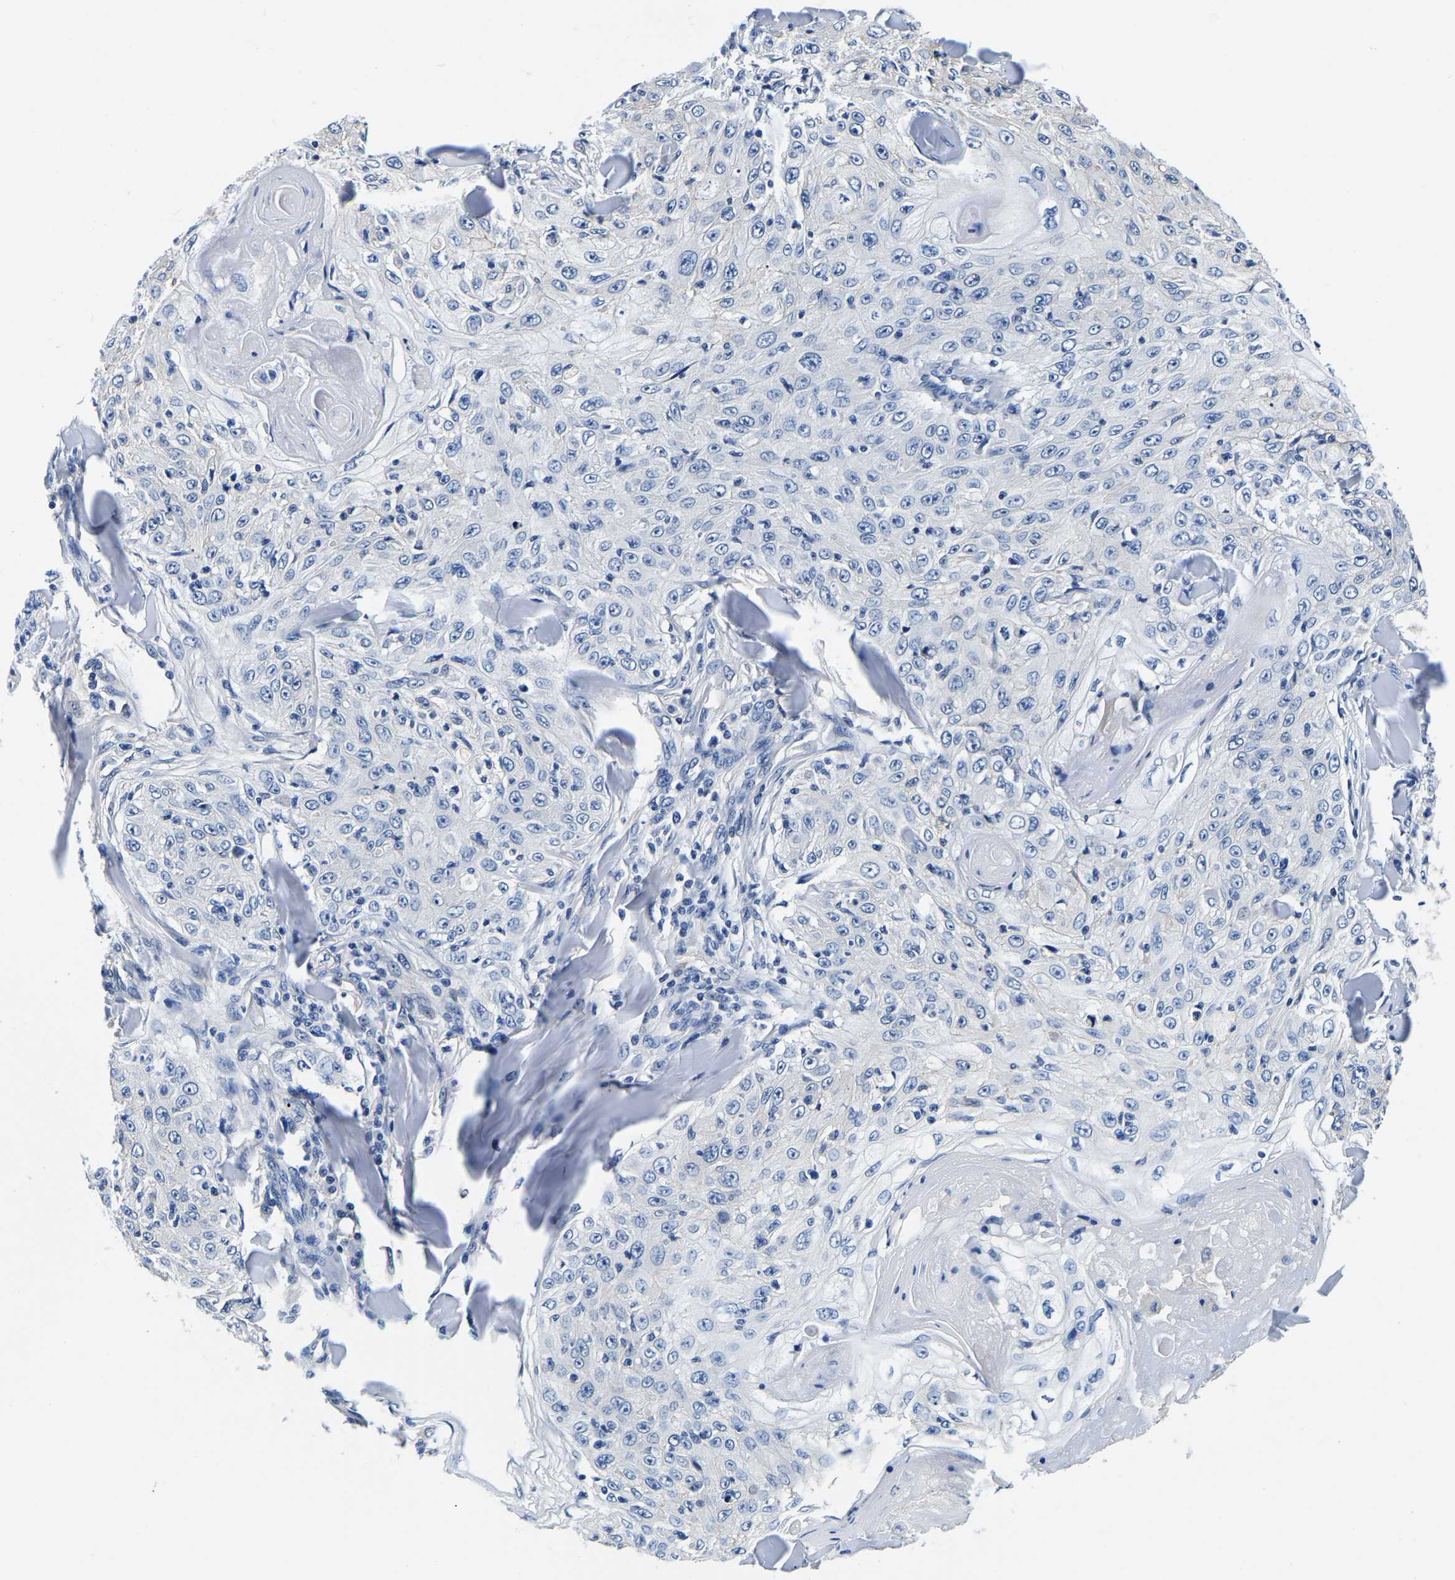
{"staining": {"intensity": "negative", "quantity": "none", "location": "none"}, "tissue": "skin cancer", "cell_type": "Tumor cells", "image_type": "cancer", "snomed": [{"axis": "morphology", "description": "Squamous cell carcinoma, NOS"}, {"axis": "topography", "description": "Skin"}], "caption": "This is an immunohistochemistry histopathology image of skin squamous cell carcinoma. There is no expression in tumor cells.", "gene": "ACO1", "patient": {"sex": "male", "age": 86}}